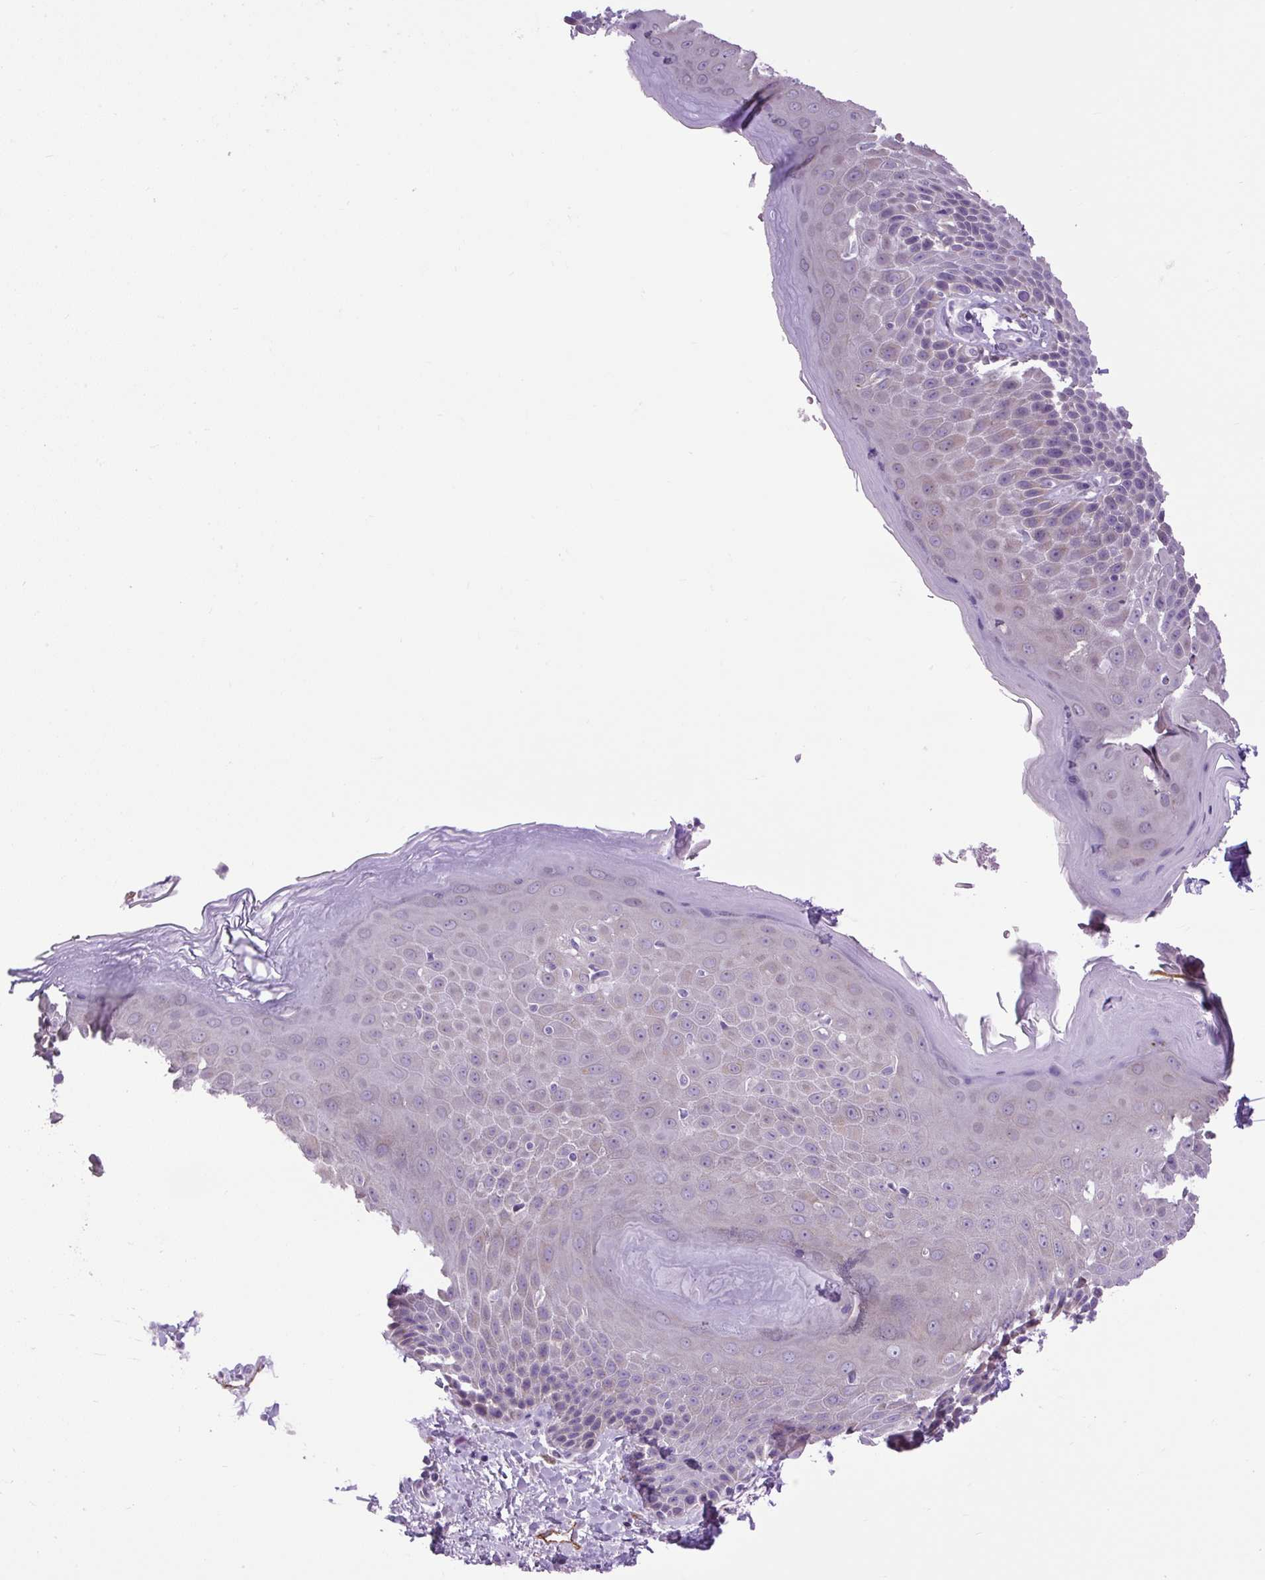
{"staining": {"intensity": "negative", "quantity": "none", "location": "none"}, "tissue": "skin", "cell_type": "Epidermal cells", "image_type": "normal", "snomed": [{"axis": "morphology", "description": "Normal tissue, NOS"}, {"axis": "topography", "description": "Peripheral nerve tissue"}], "caption": "This photomicrograph is of benign skin stained with immunohistochemistry to label a protein in brown with the nuclei are counter-stained blue. There is no staining in epidermal cells.", "gene": "RNASE10", "patient": {"sex": "male", "age": 51}}